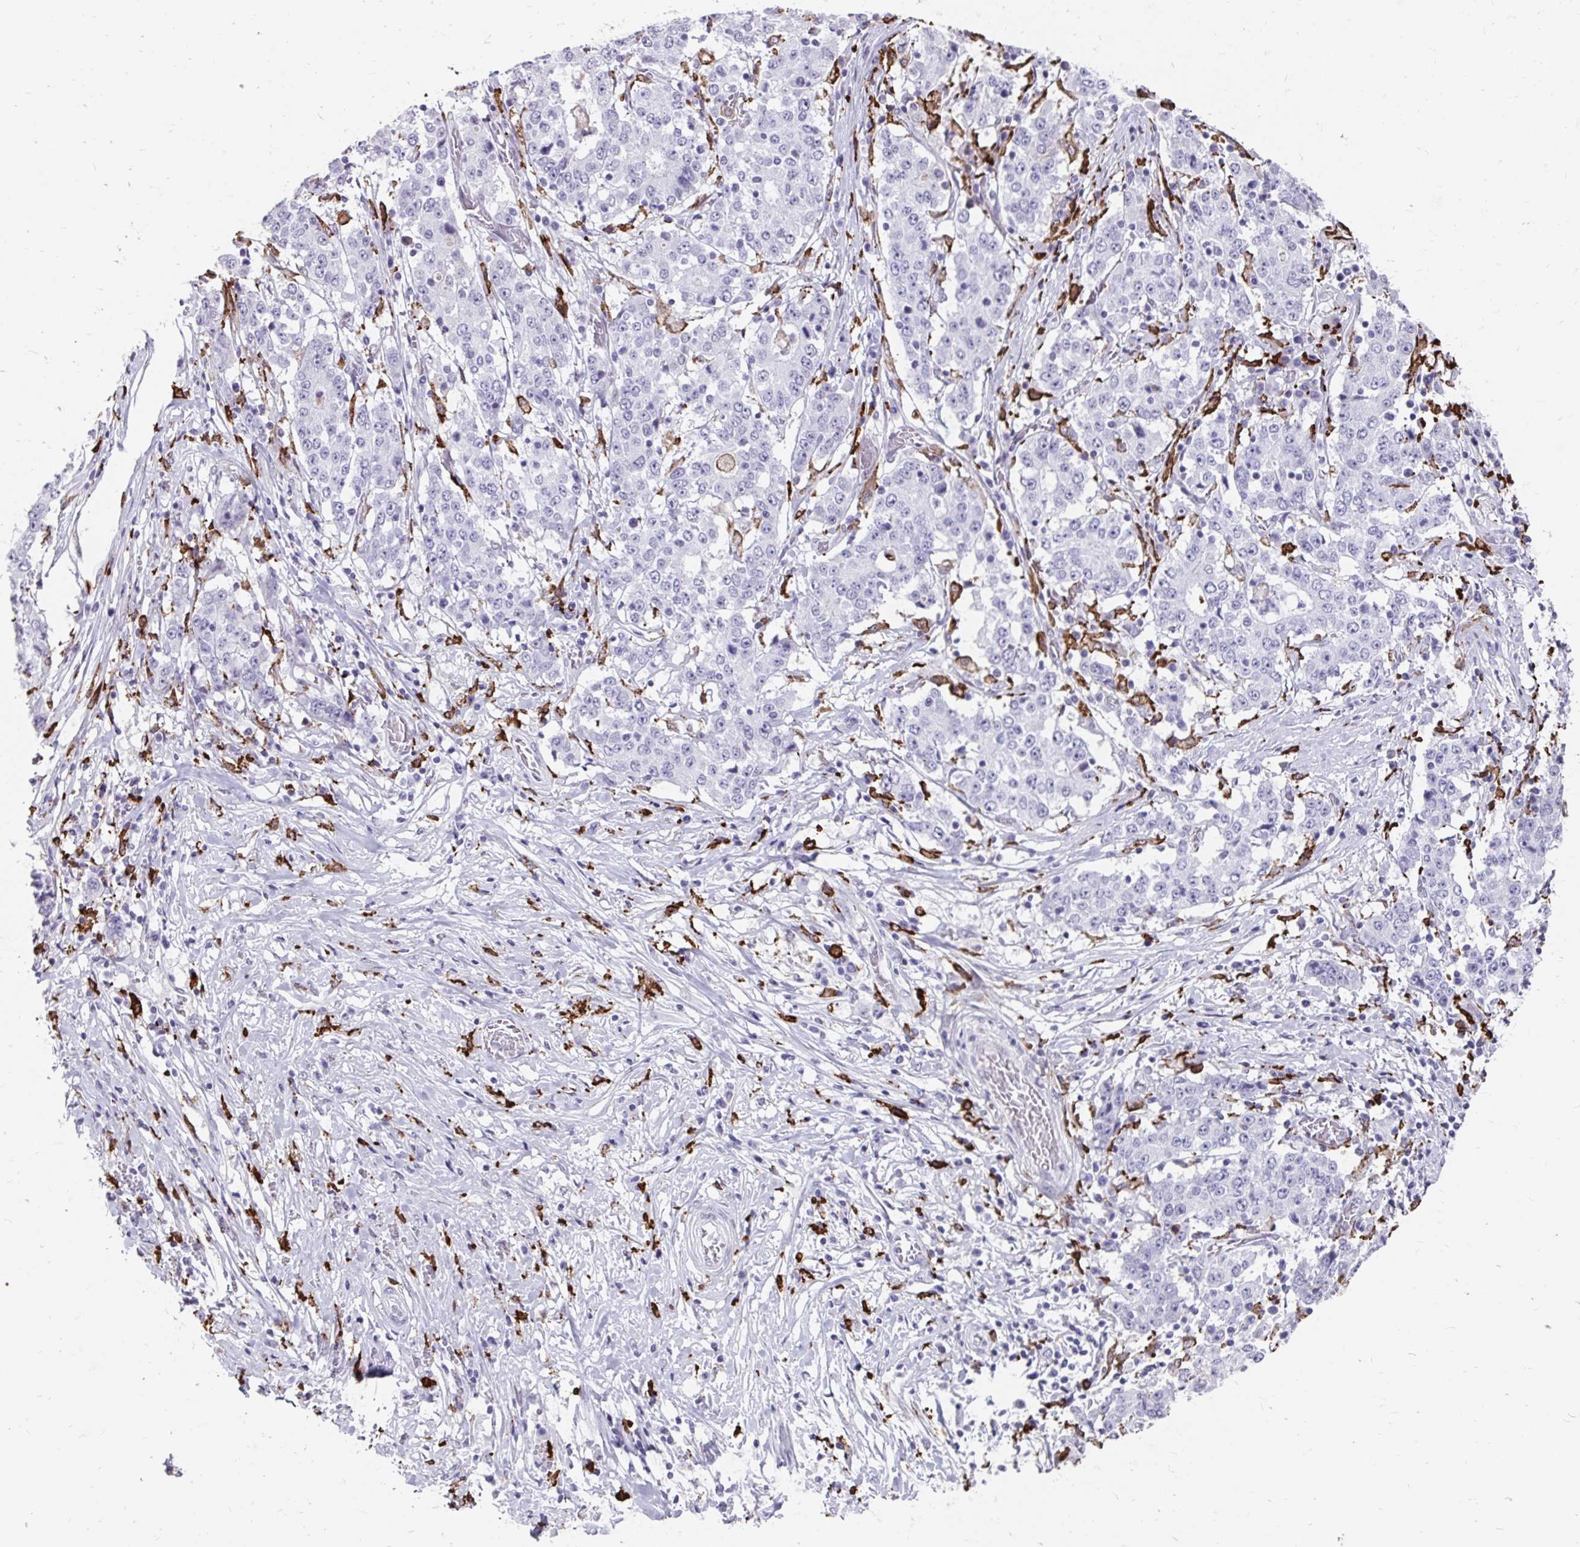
{"staining": {"intensity": "negative", "quantity": "none", "location": "none"}, "tissue": "stomach cancer", "cell_type": "Tumor cells", "image_type": "cancer", "snomed": [{"axis": "morphology", "description": "Adenocarcinoma, NOS"}, {"axis": "topography", "description": "Stomach"}], "caption": "Stomach cancer was stained to show a protein in brown. There is no significant positivity in tumor cells.", "gene": "CD163", "patient": {"sex": "male", "age": 59}}